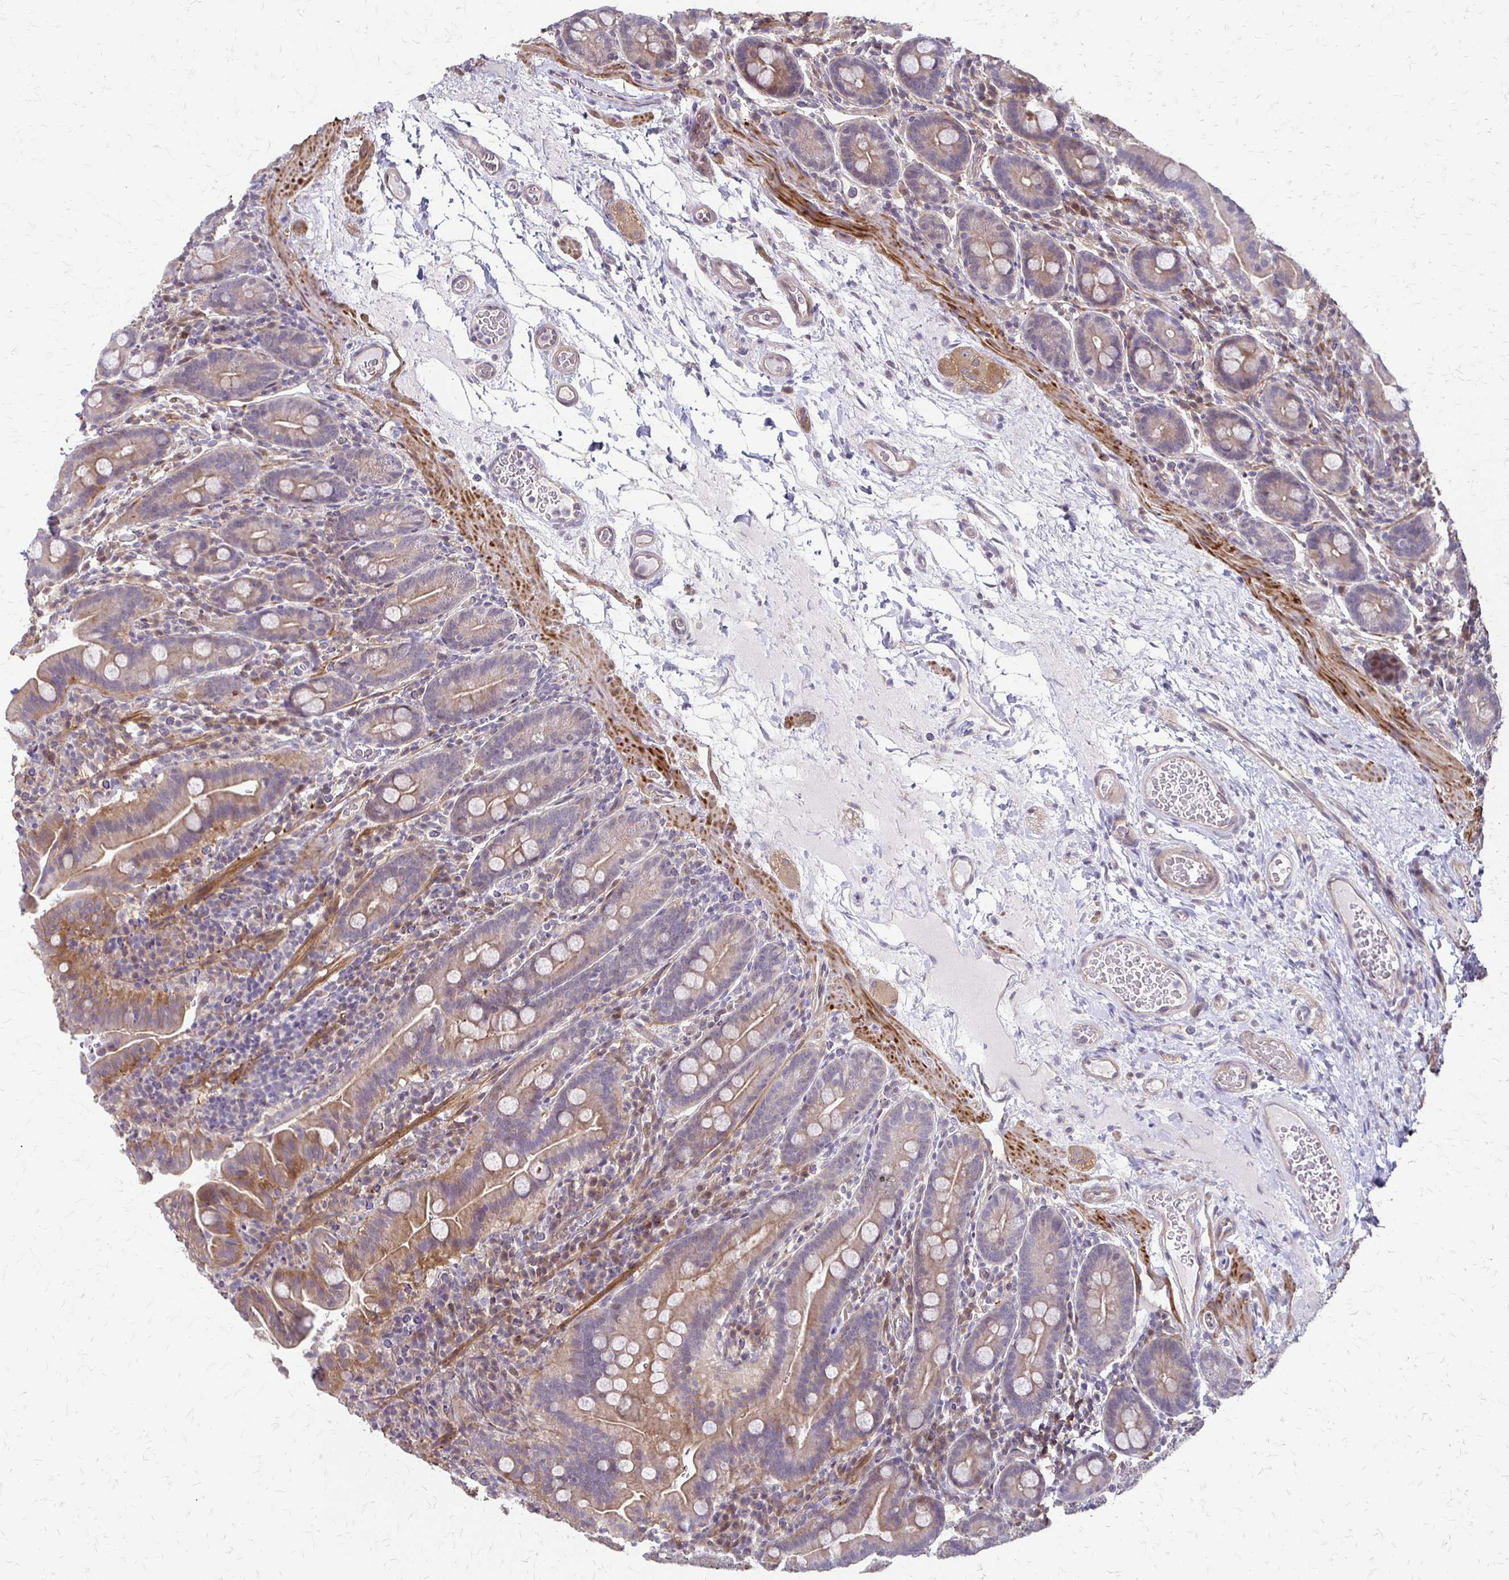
{"staining": {"intensity": "weak", "quantity": ">75%", "location": "cytoplasmic/membranous"}, "tissue": "small intestine", "cell_type": "Glandular cells", "image_type": "normal", "snomed": [{"axis": "morphology", "description": "Normal tissue, NOS"}, {"axis": "topography", "description": "Small intestine"}], "caption": "Brown immunohistochemical staining in benign human small intestine shows weak cytoplasmic/membranous staining in approximately >75% of glandular cells. (DAB IHC, brown staining for protein, blue staining for nuclei).", "gene": "CFL2", "patient": {"sex": "male", "age": 26}}